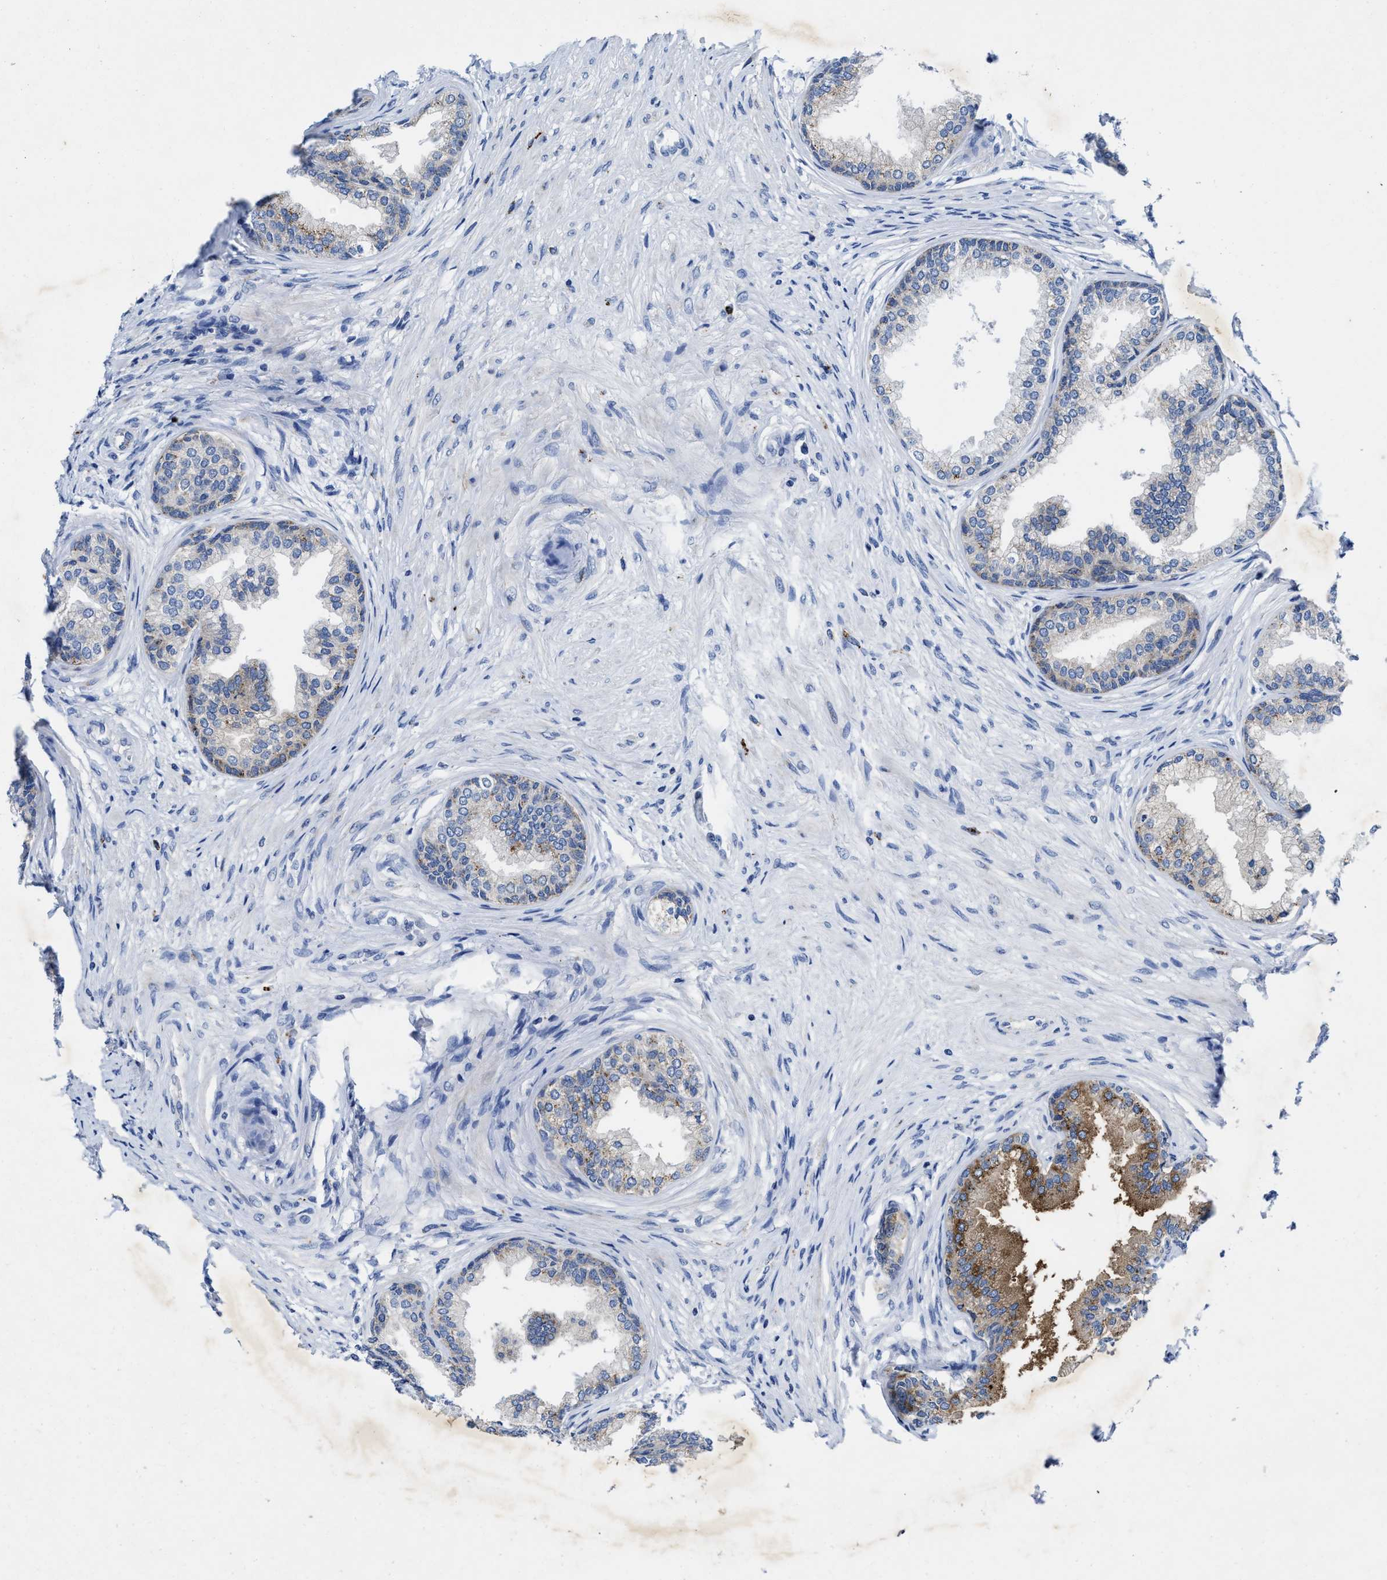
{"staining": {"intensity": "moderate", "quantity": "<25%", "location": "cytoplasmic/membranous"}, "tissue": "prostate", "cell_type": "Glandular cells", "image_type": "normal", "snomed": [{"axis": "morphology", "description": "Normal tissue, NOS"}, {"axis": "topography", "description": "Prostate"}], "caption": "Moderate cytoplasmic/membranous positivity for a protein is seen in about <25% of glandular cells of unremarkable prostate using immunohistochemistry.", "gene": "TBRG4", "patient": {"sex": "male", "age": 76}}